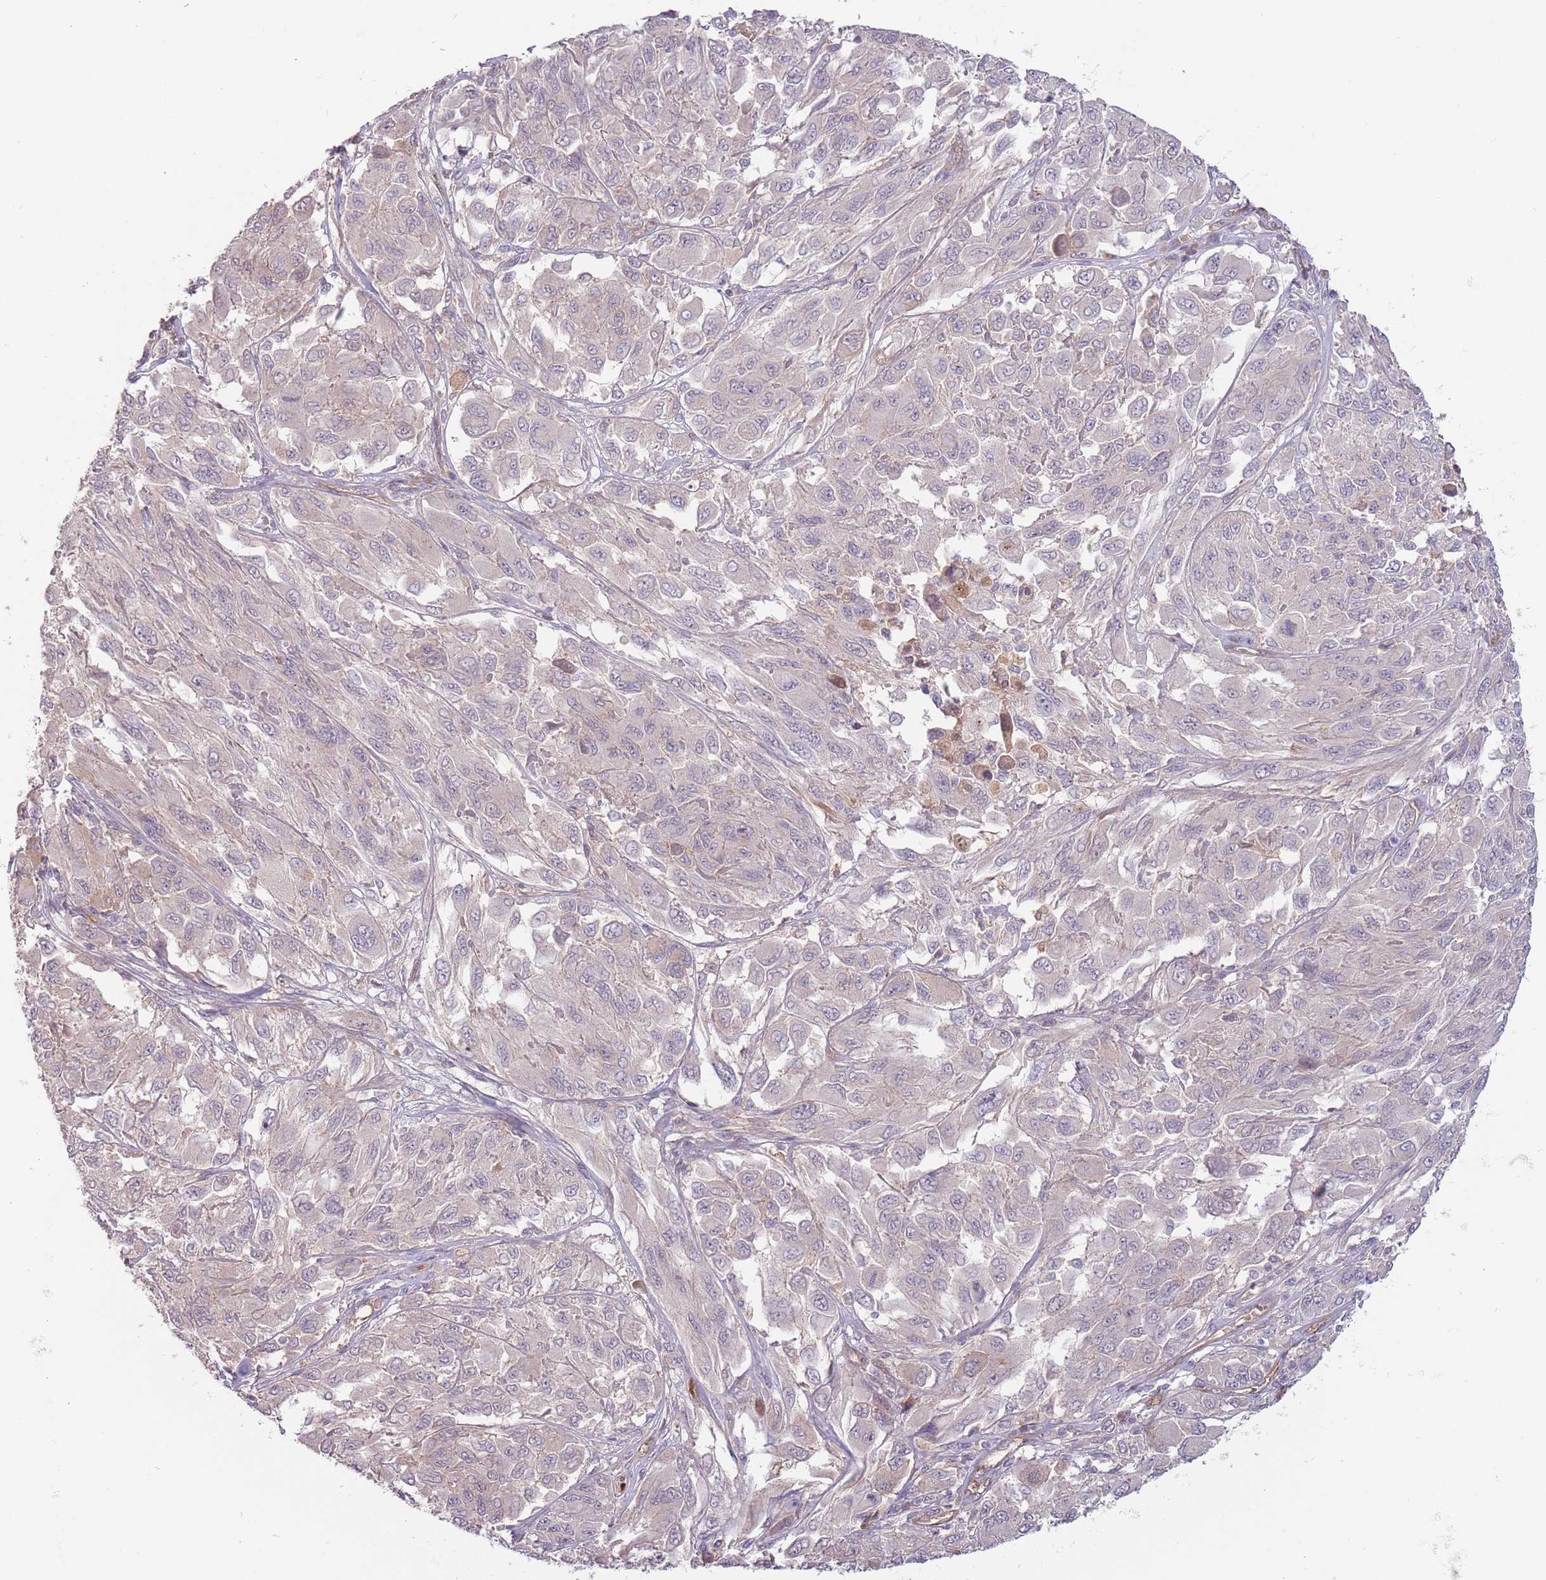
{"staining": {"intensity": "negative", "quantity": "none", "location": "none"}, "tissue": "melanoma", "cell_type": "Tumor cells", "image_type": "cancer", "snomed": [{"axis": "morphology", "description": "Malignant melanoma, NOS"}, {"axis": "topography", "description": "Skin"}], "caption": "Immunohistochemistry (IHC) histopathology image of neoplastic tissue: malignant melanoma stained with DAB (3,3'-diaminobenzidine) reveals no significant protein staining in tumor cells. Brightfield microscopy of immunohistochemistry (IHC) stained with DAB (3,3'-diaminobenzidine) (brown) and hematoxylin (blue), captured at high magnification.", "gene": "SAV1", "patient": {"sex": "female", "age": 91}}